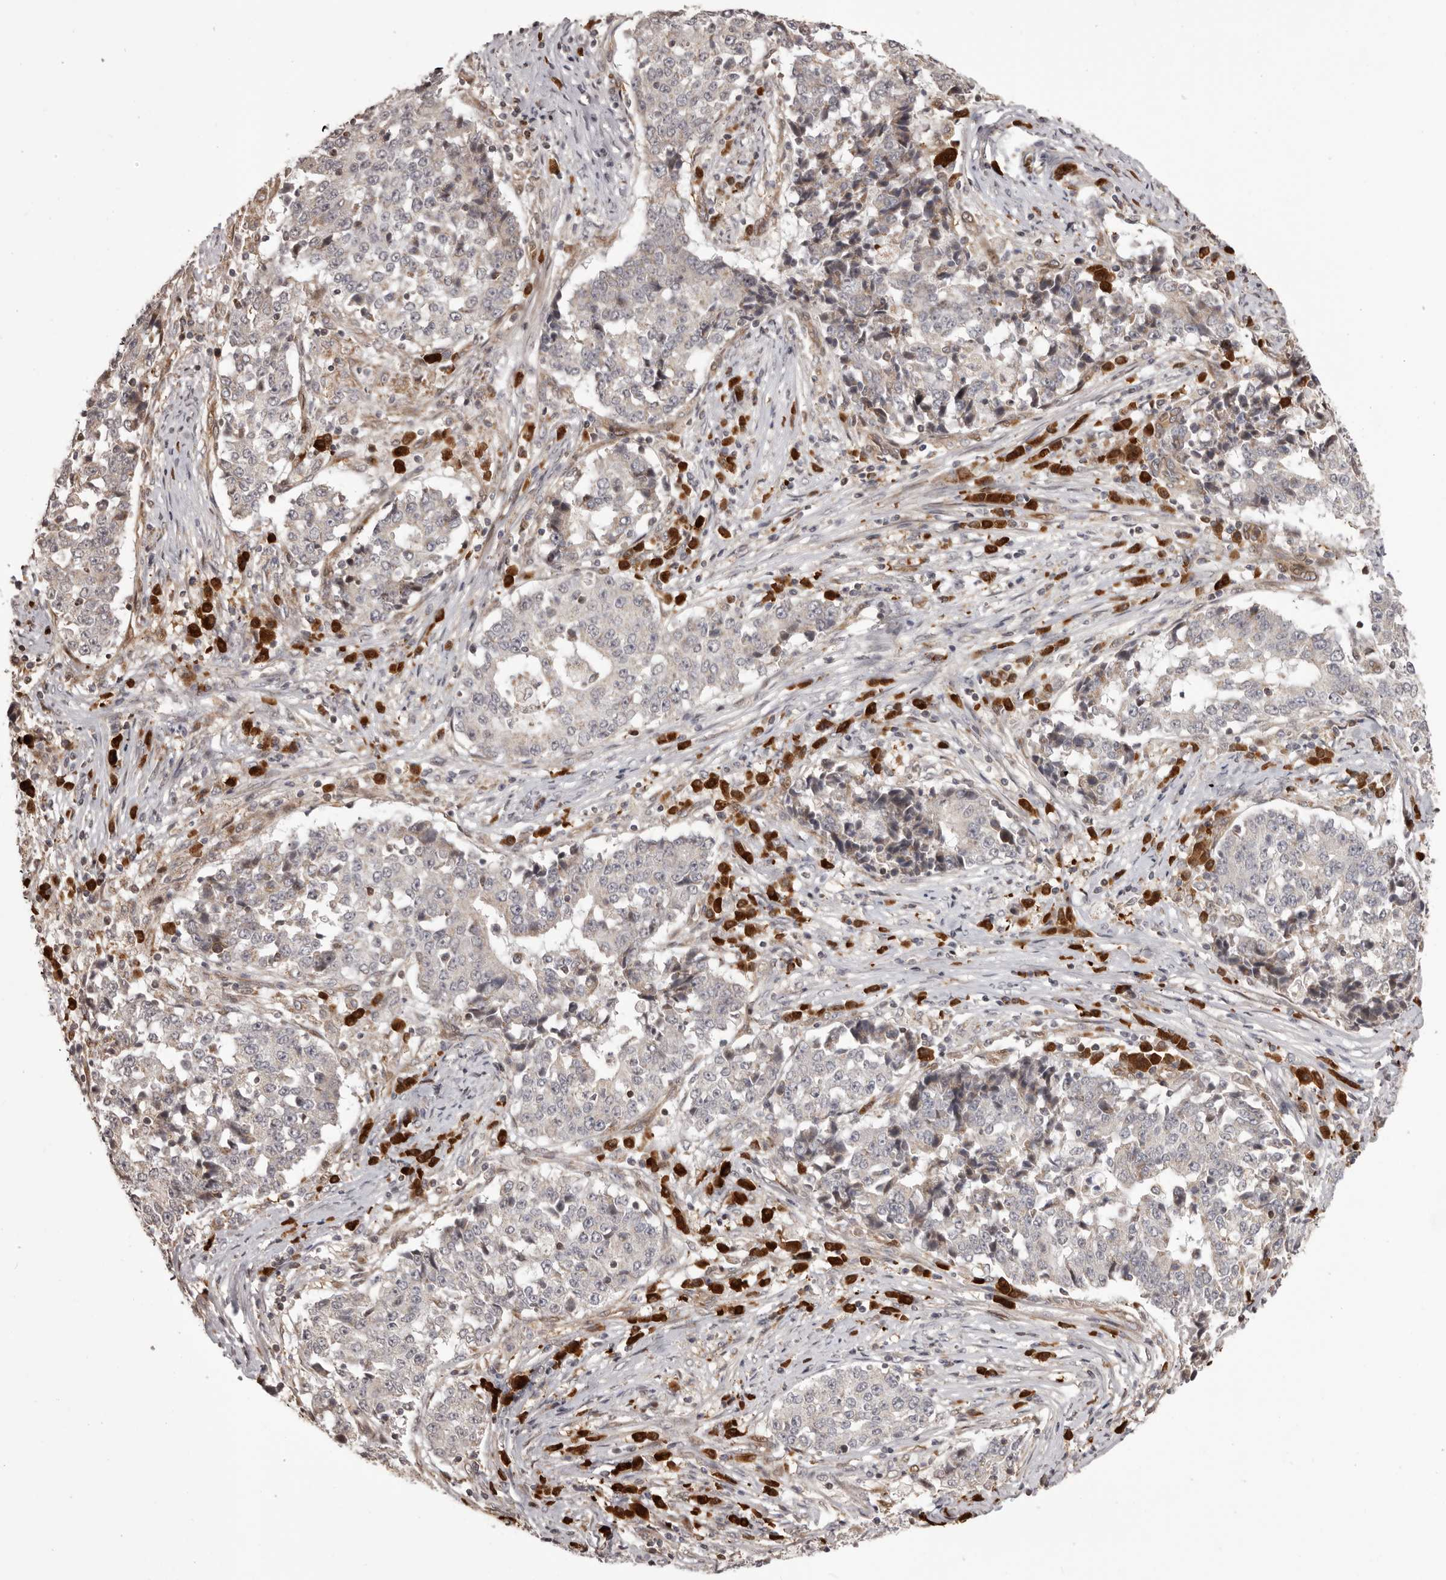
{"staining": {"intensity": "negative", "quantity": "none", "location": "none"}, "tissue": "stomach cancer", "cell_type": "Tumor cells", "image_type": "cancer", "snomed": [{"axis": "morphology", "description": "Adenocarcinoma, NOS"}, {"axis": "topography", "description": "Stomach"}], "caption": "An IHC image of stomach cancer is shown. There is no staining in tumor cells of stomach cancer.", "gene": "GFOD1", "patient": {"sex": "male", "age": 59}}